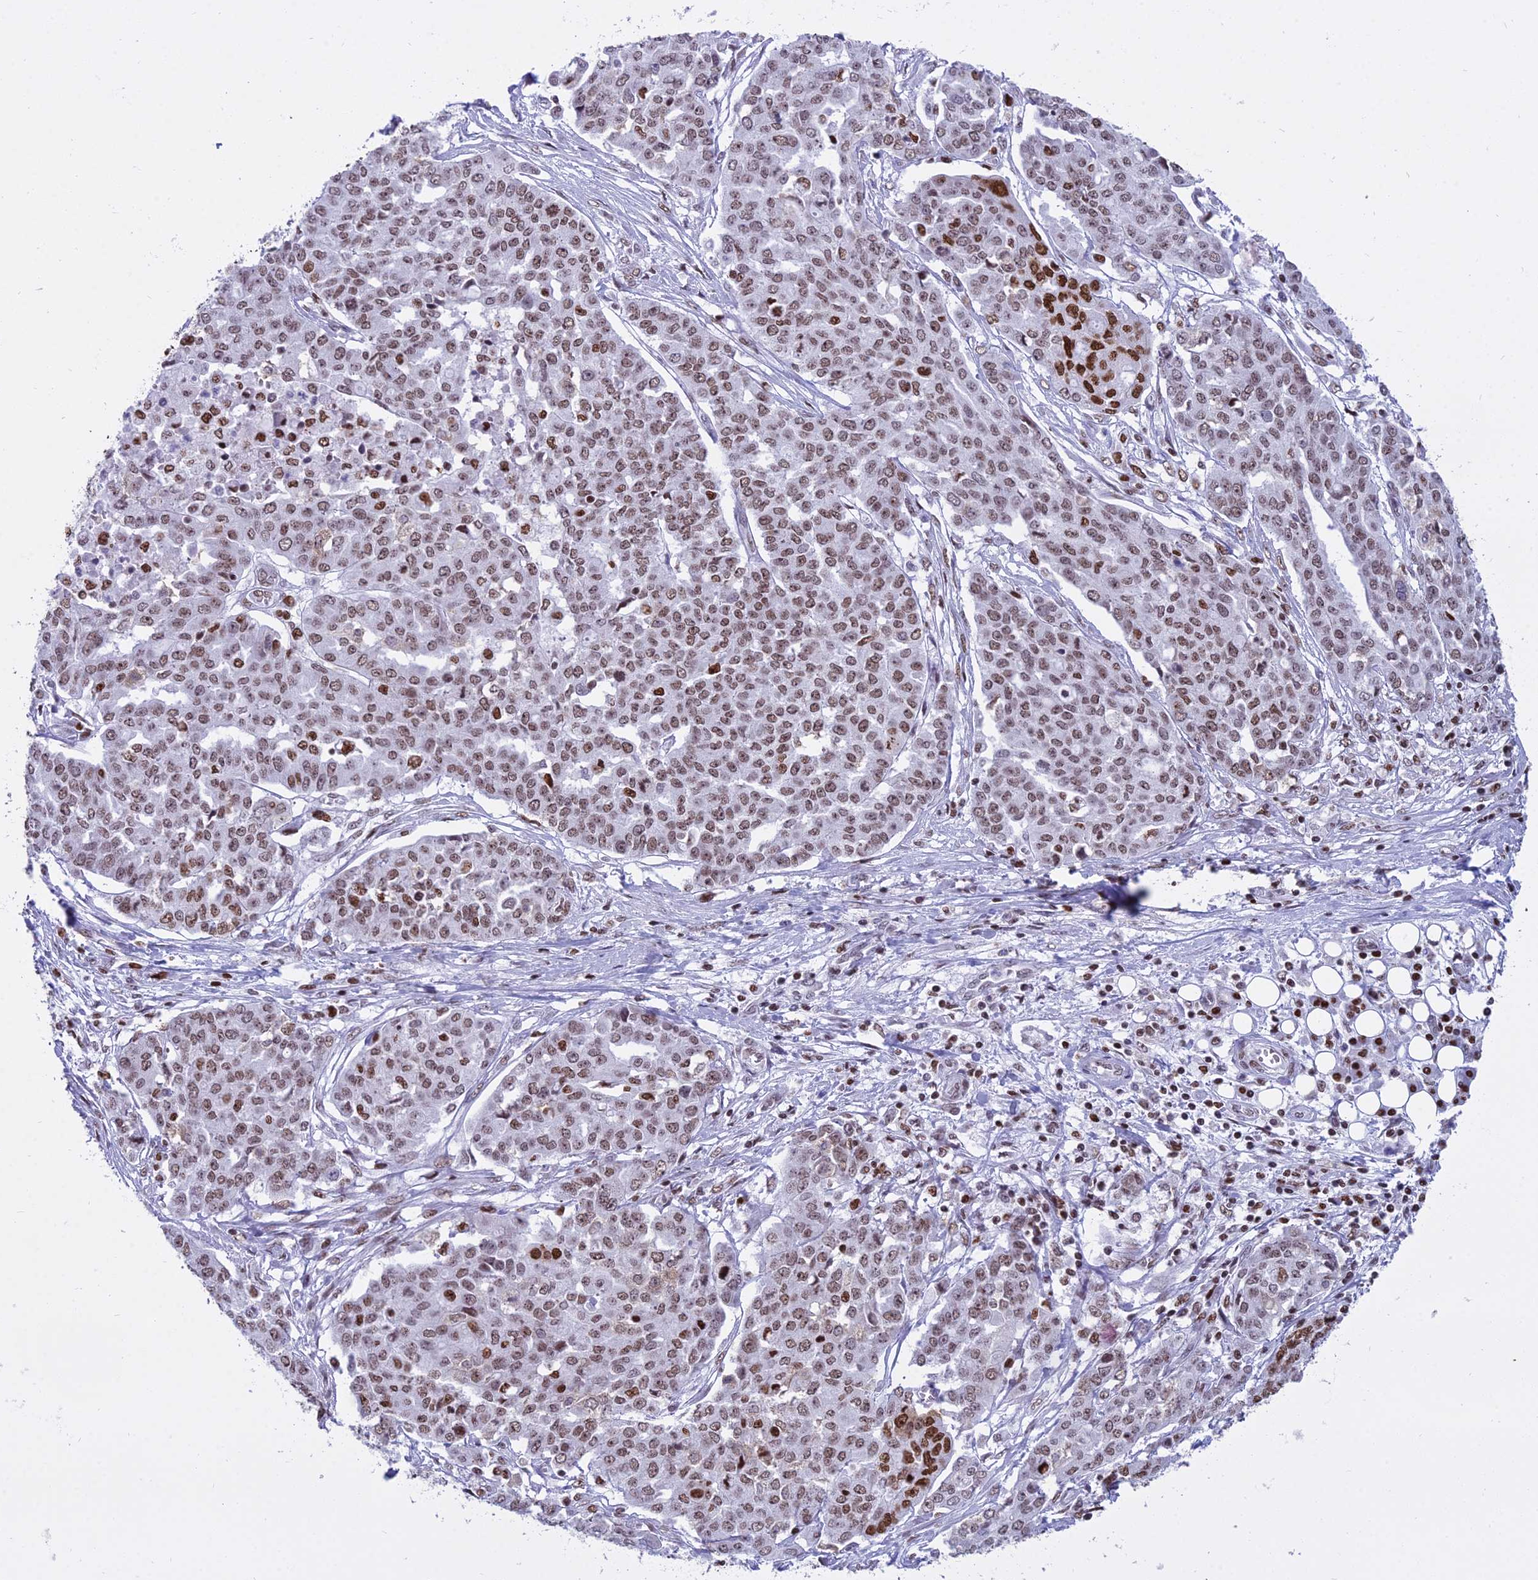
{"staining": {"intensity": "weak", "quantity": ">75%", "location": "nuclear"}, "tissue": "ovarian cancer", "cell_type": "Tumor cells", "image_type": "cancer", "snomed": [{"axis": "morphology", "description": "Cystadenocarcinoma, serous, NOS"}, {"axis": "topography", "description": "Soft tissue"}, {"axis": "topography", "description": "Ovary"}], "caption": "Ovarian serous cystadenocarcinoma was stained to show a protein in brown. There is low levels of weak nuclear staining in approximately >75% of tumor cells. Nuclei are stained in blue.", "gene": "PARP1", "patient": {"sex": "female", "age": 57}}